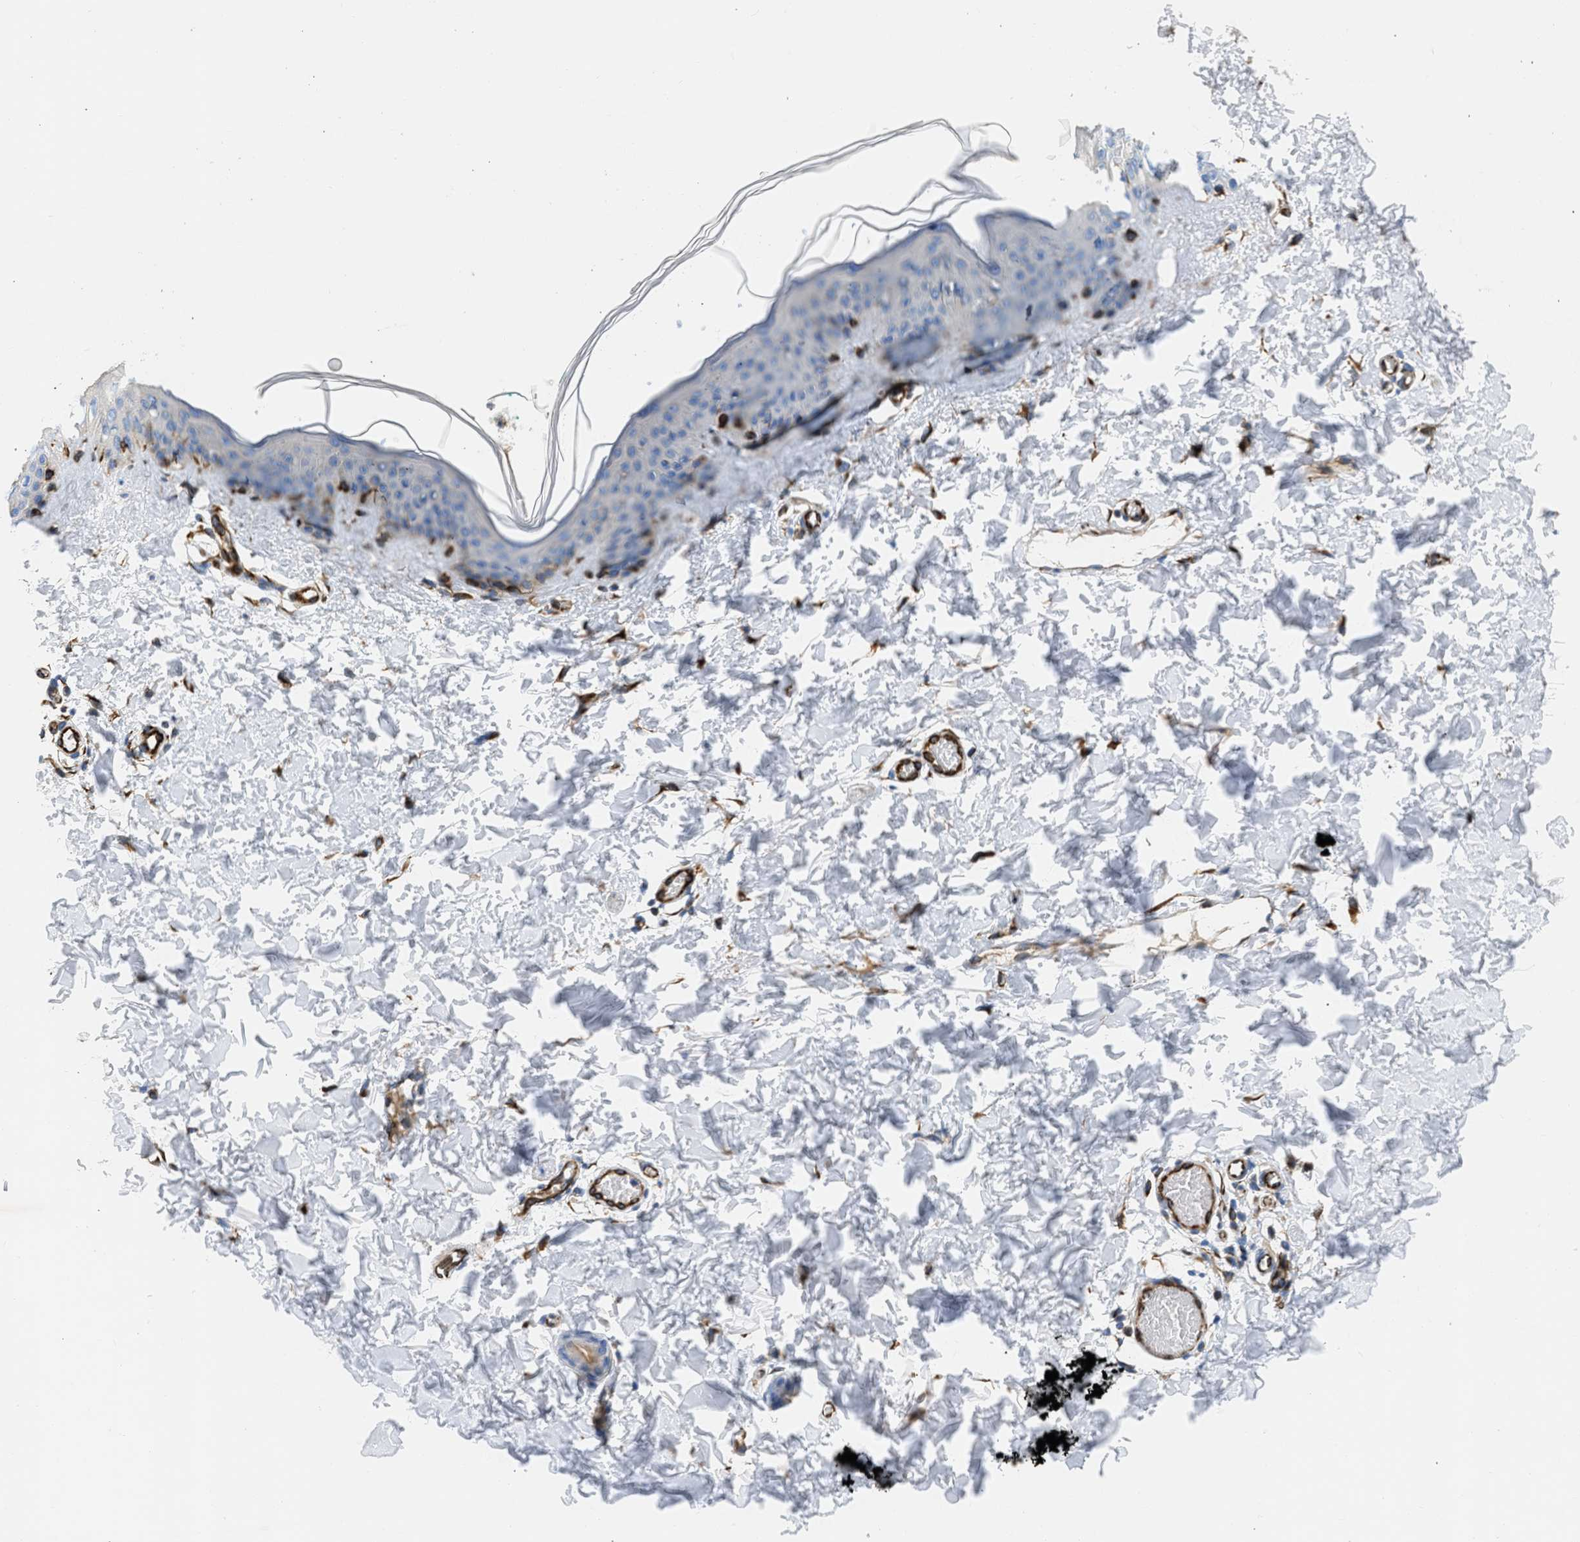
{"staining": {"intensity": "strong", "quantity": ">75%", "location": "cytoplasmic/membranous"}, "tissue": "skin", "cell_type": "Fibroblasts", "image_type": "normal", "snomed": [{"axis": "morphology", "description": "Normal tissue, NOS"}, {"axis": "topography", "description": "Skin"}], "caption": "A micrograph of skin stained for a protein reveals strong cytoplasmic/membranous brown staining in fibroblasts.", "gene": "ULK4", "patient": {"sex": "male", "age": 30}}